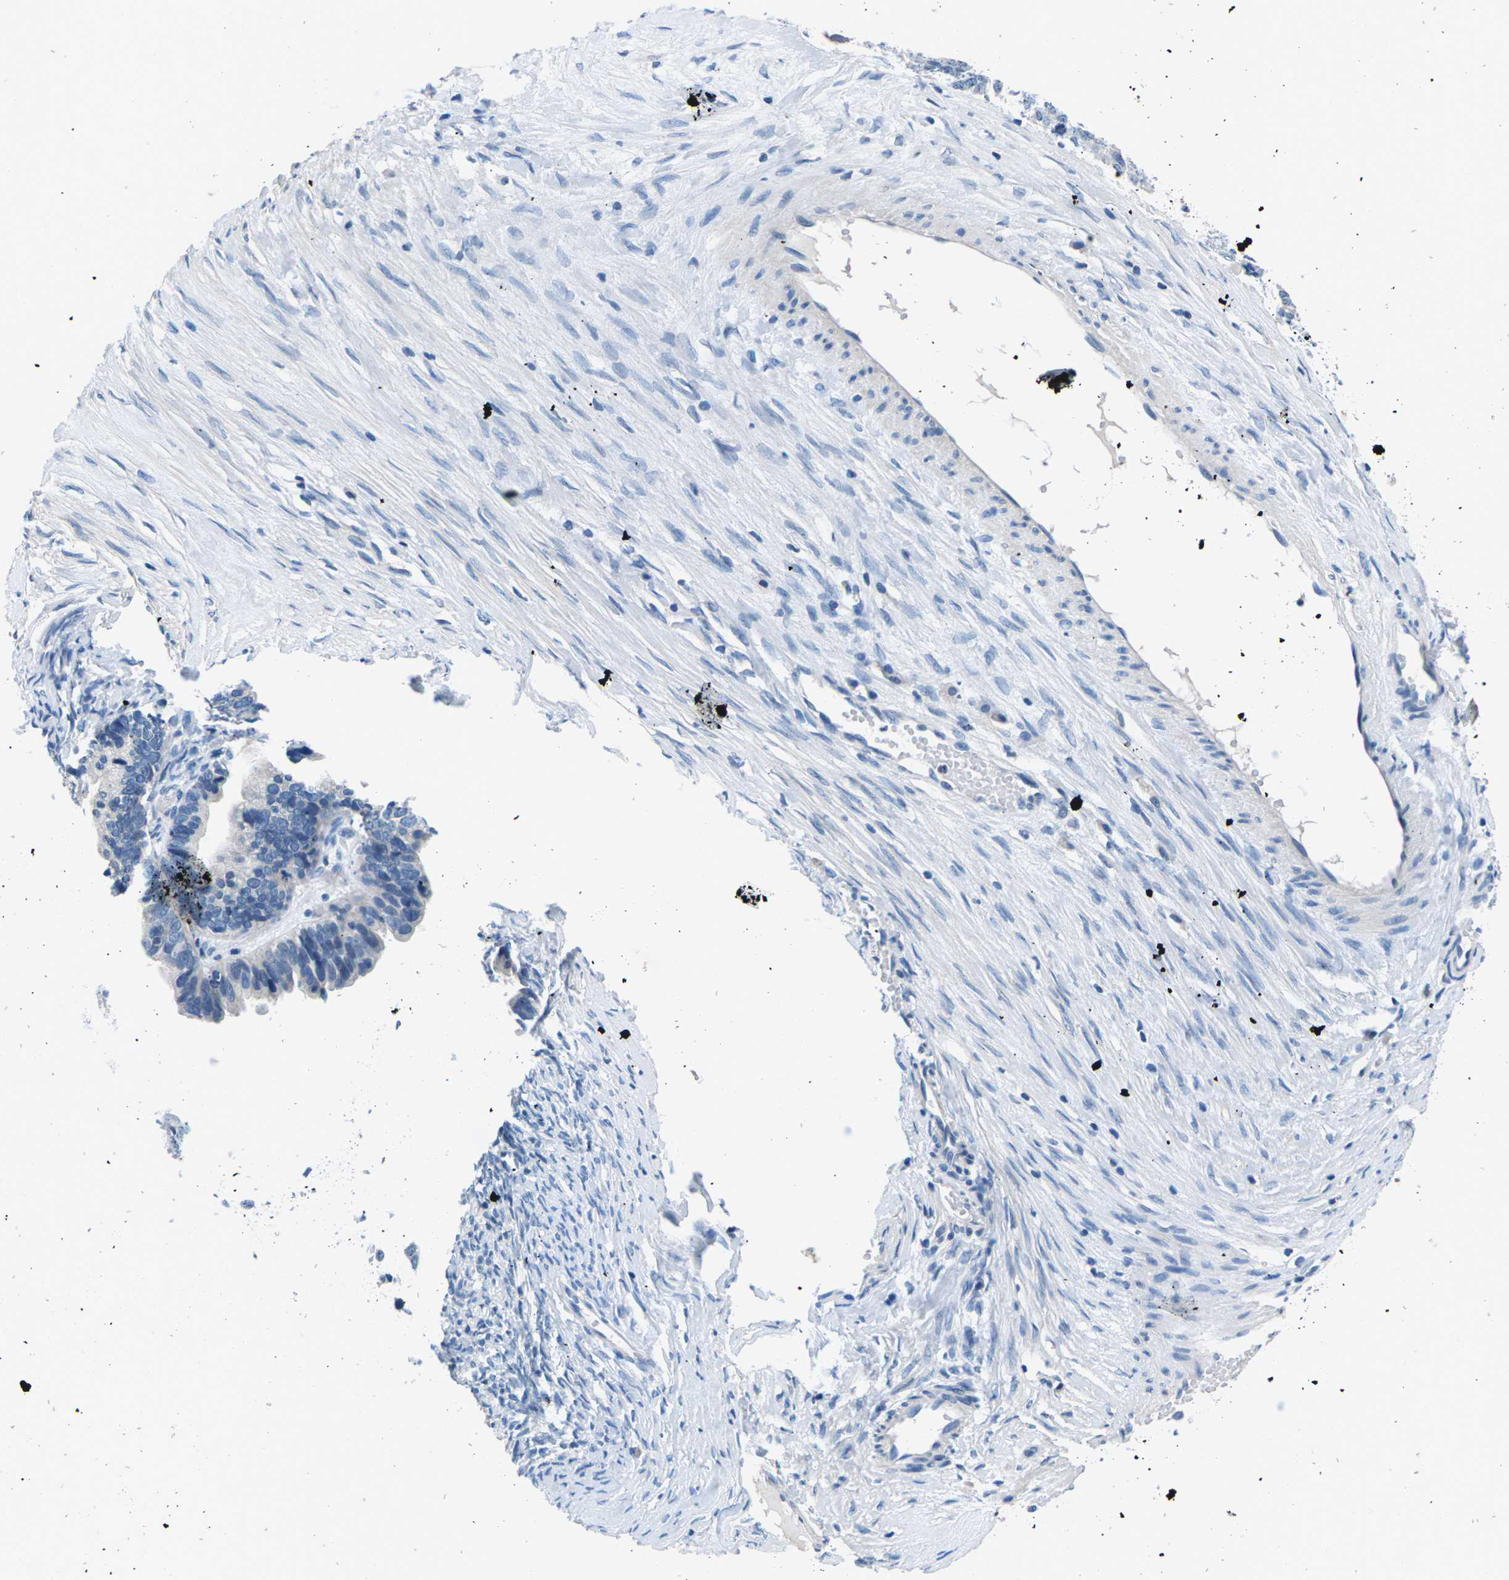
{"staining": {"intensity": "negative", "quantity": "none", "location": "none"}, "tissue": "ovarian cancer", "cell_type": "Tumor cells", "image_type": "cancer", "snomed": [{"axis": "morphology", "description": "Cystadenocarcinoma, serous, NOS"}, {"axis": "topography", "description": "Ovary"}], "caption": "A micrograph of human serous cystadenocarcinoma (ovarian) is negative for staining in tumor cells.", "gene": "UMOD", "patient": {"sex": "female", "age": 56}}